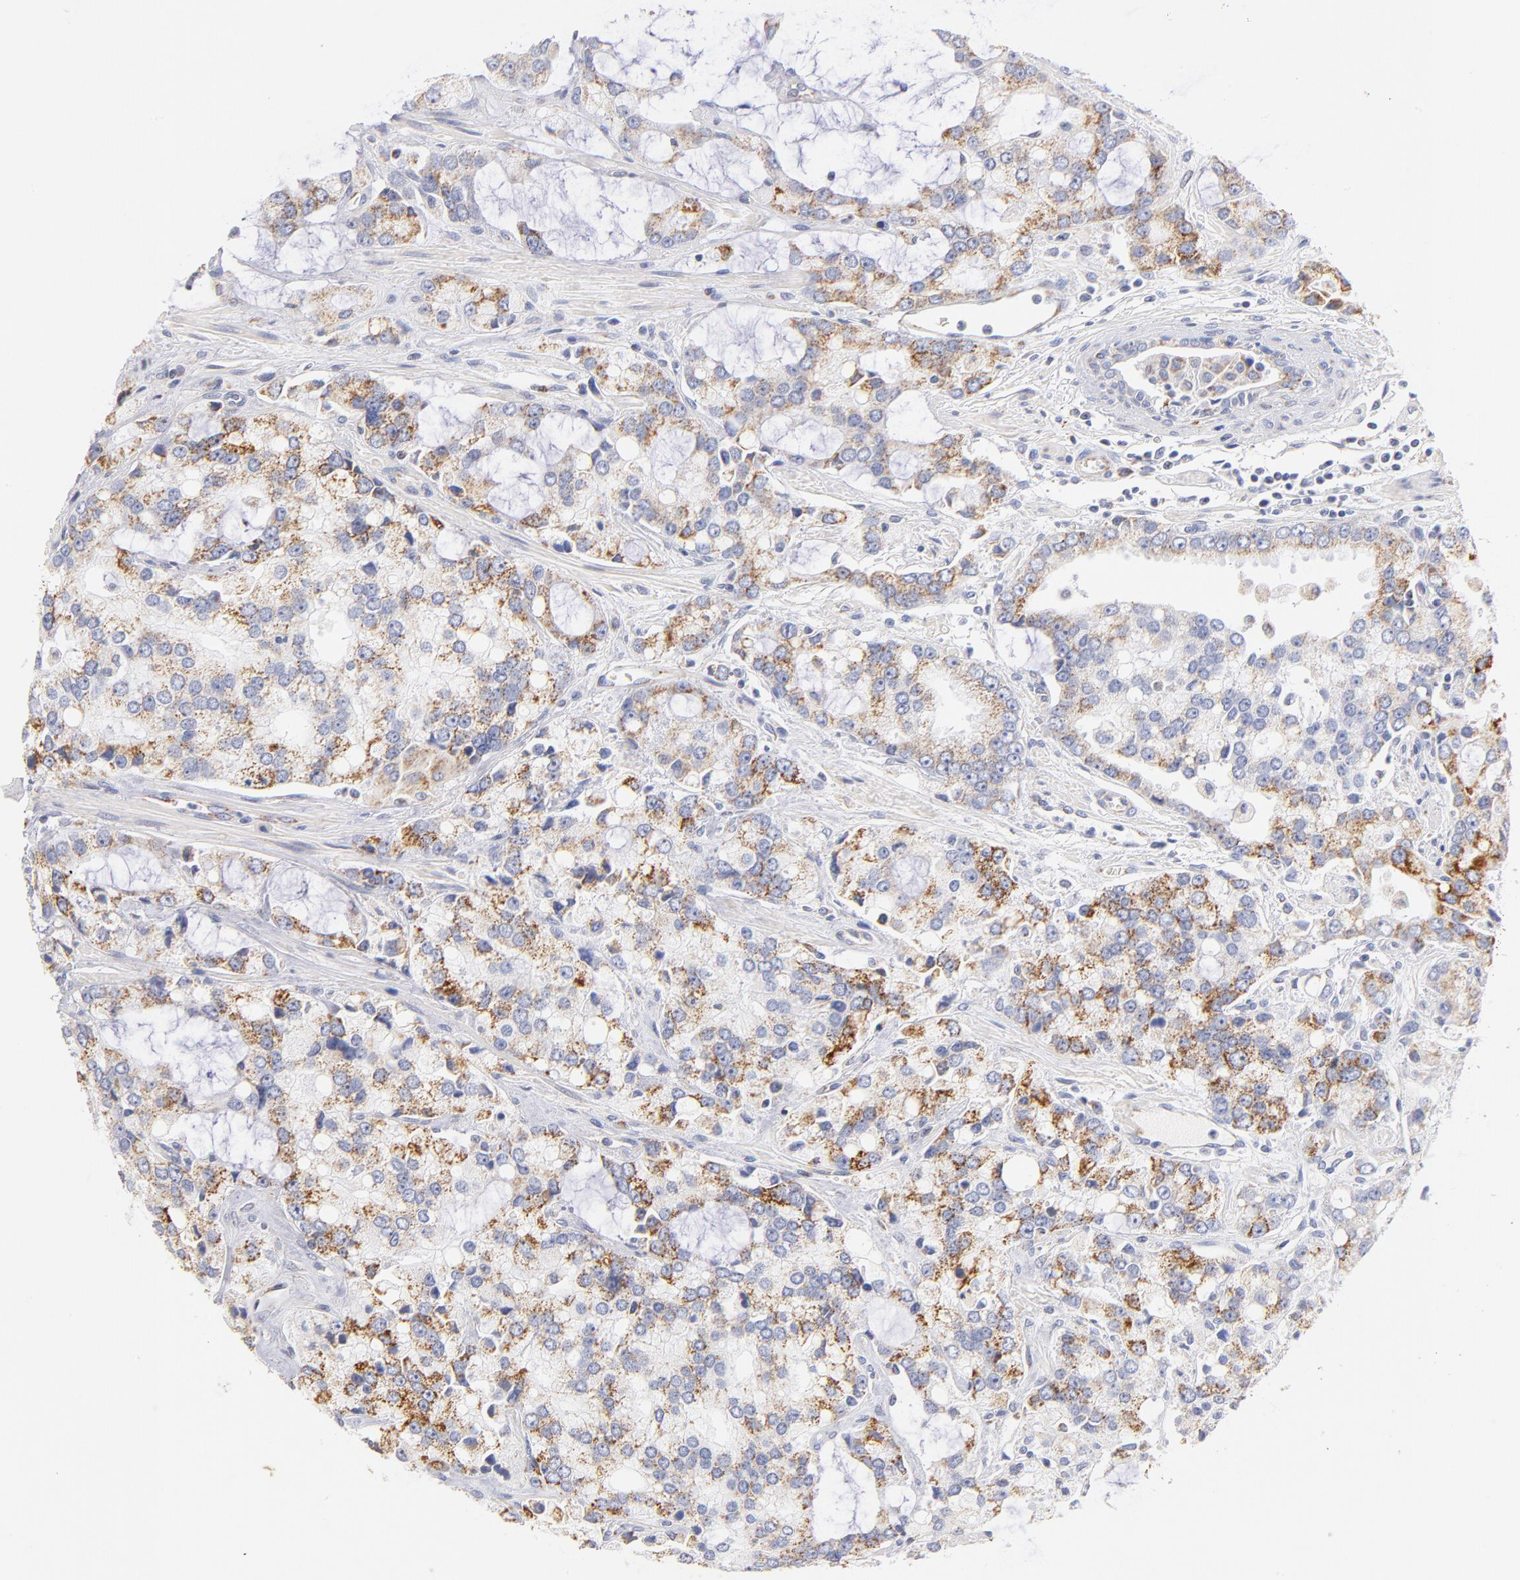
{"staining": {"intensity": "moderate", "quantity": ">75%", "location": "cytoplasmic/membranous"}, "tissue": "prostate cancer", "cell_type": "Tumor cells", "image_type": "cancer", "snomed": [{"axis": "morphology", "description": "Adenocarcinoma, High grade"}, {"axis": "topography", "description": "Prostate"}], "caption": "Protein expression analysis of prostate cancer (high-grade adenocarcinoma) shows moderate cytoplasmic/membranous positivity in about >75% of tumor cells. (DAB IHC with brightfield microscopy, high magnification).", "gene": "AIFM1", "patient": {"sex": "male", "age": 67}}